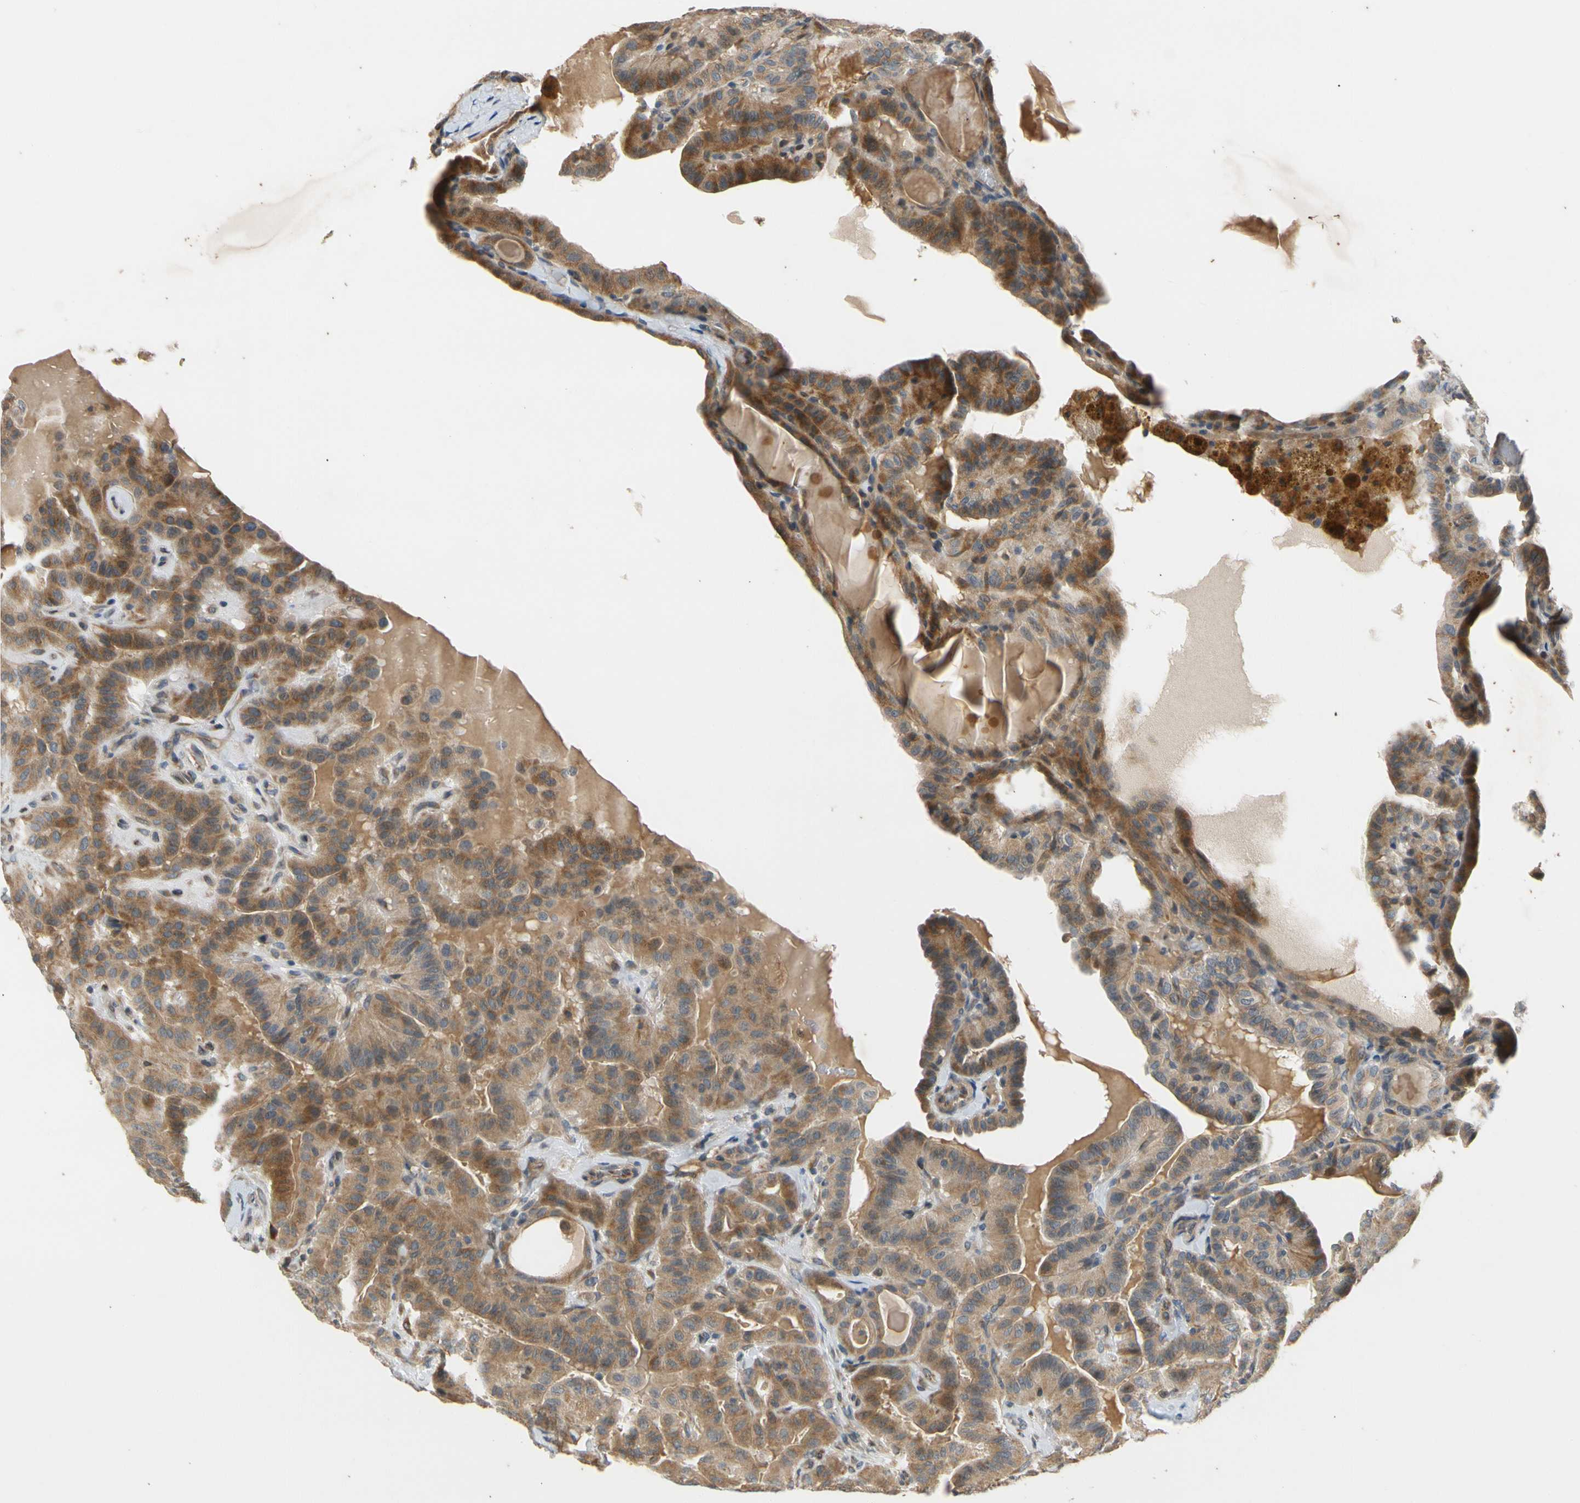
{"staining": {"intensity": "moderate", "quantity": ">75%", "location": "cytoplasmic/membranous"}, "tissue": "thyroid cancer", "cell_type": "Tumor cells", "image_type": "cancer", "snomed": [{"axis": "morphology", "description": "Papillary adenocarcinoma, NOS"}, {"axis": "topography", "description": "Thyroid gland"}], "caption": "A medium amount of moderate cytoplasmic/membranous positivity is seen in about >75% of tumor cells in thyroid cancer tissue. (DAB (3,3'-diaminobenzidine) = brown stain, brightfield microscopy at high magnification).", "gene": "ATP2C1", "patient": {"sex": "male", "age": 77}}